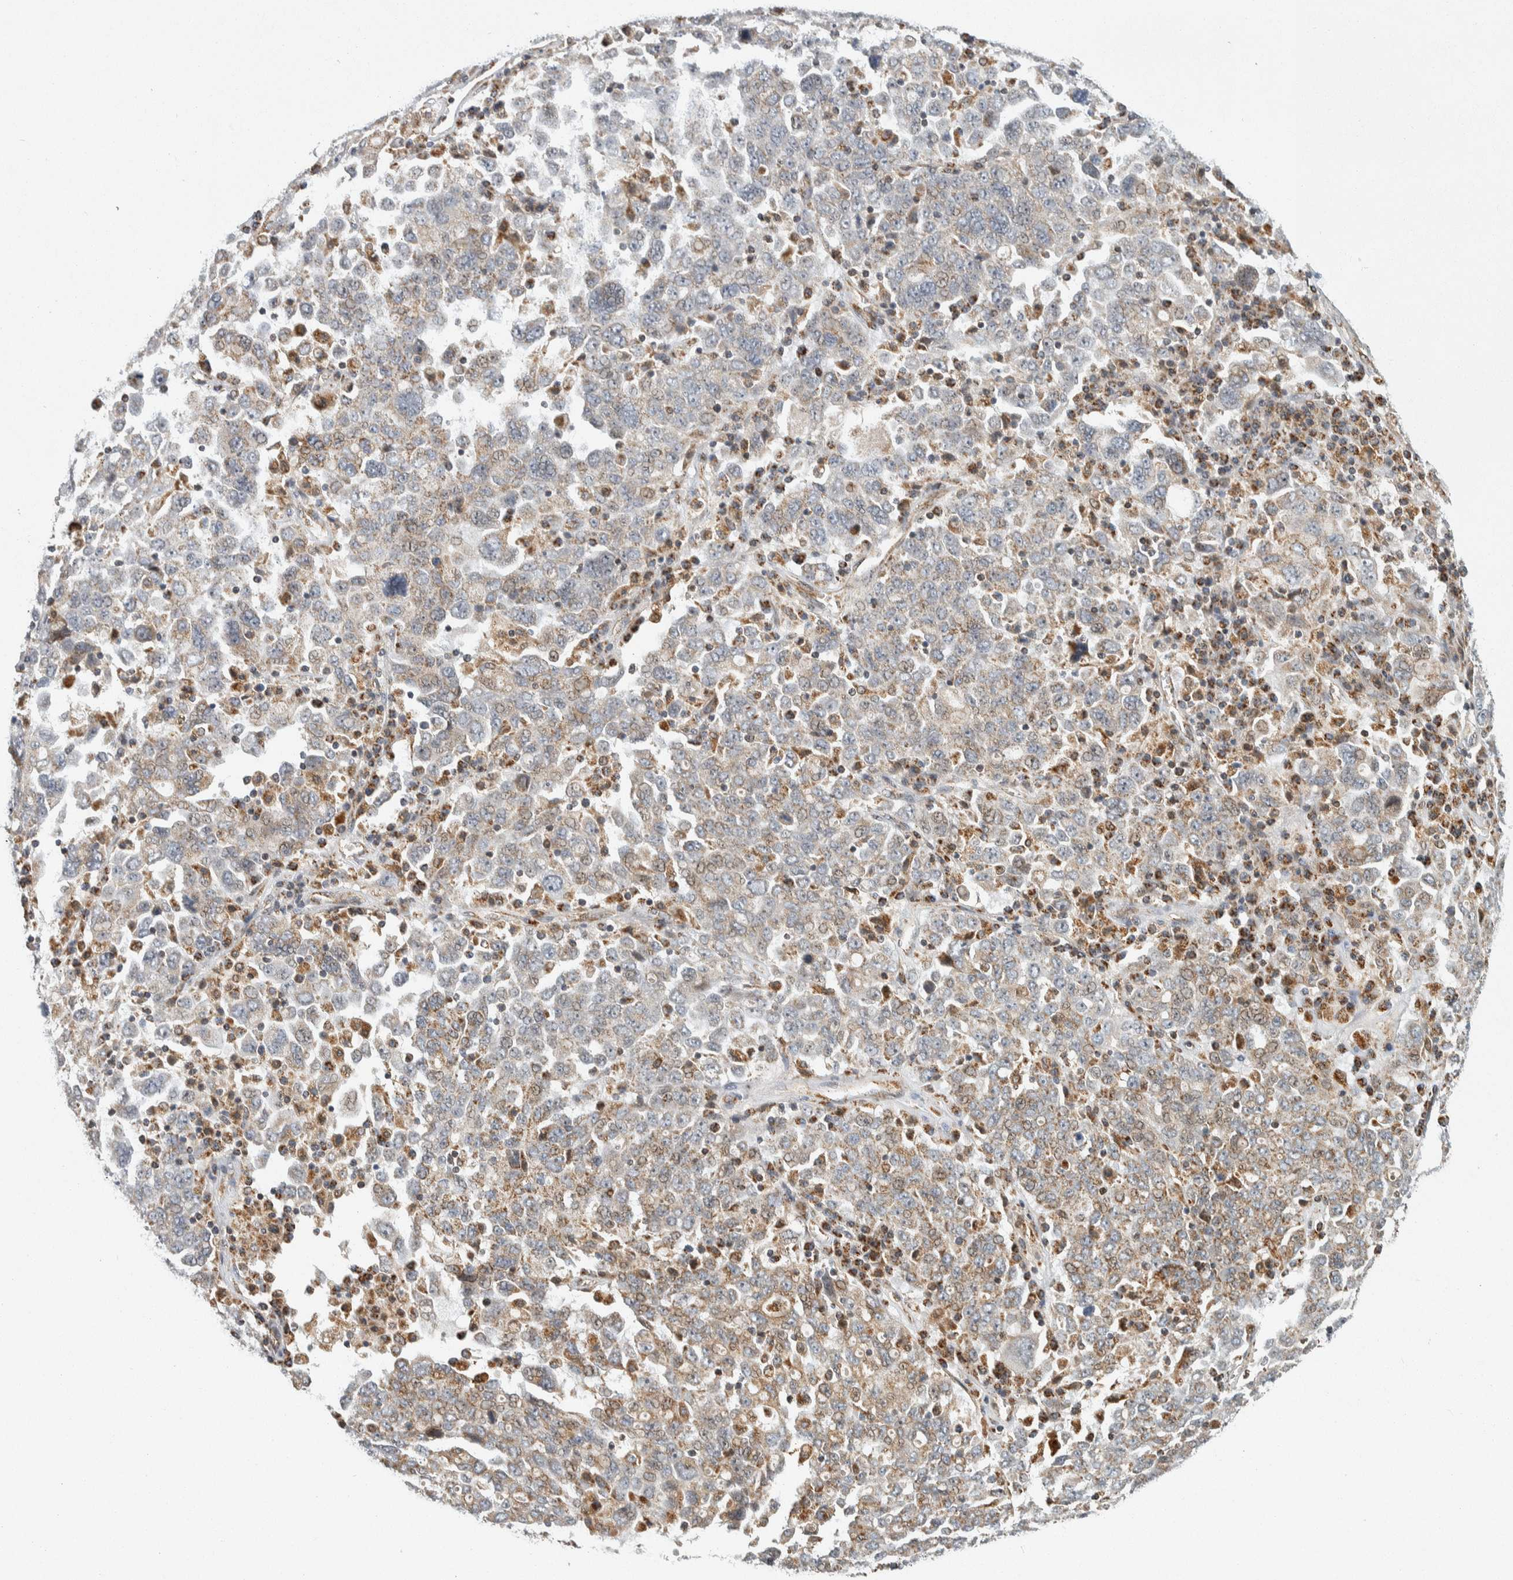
{"staining": {"intensity": "weak", "quantity": "25%-75%", "location": "cytoplasmic/membranous"}, "tissue": "ovarian cancer", "cell_type": "Tumor cells", "image_type": "cancer", "snomed": [{"axis": "morphology", "description": "Carcinoma, endometroid"}, {"axis": "topography", "description": "Ovary"}], "caption": "A brown stain labels weak cytoplasmic/membranous staining of a protein in ovarian endometroid carcinoma tumor cells.", "gene": "AFP", "patient": {"sex": "female", "age": 62}}